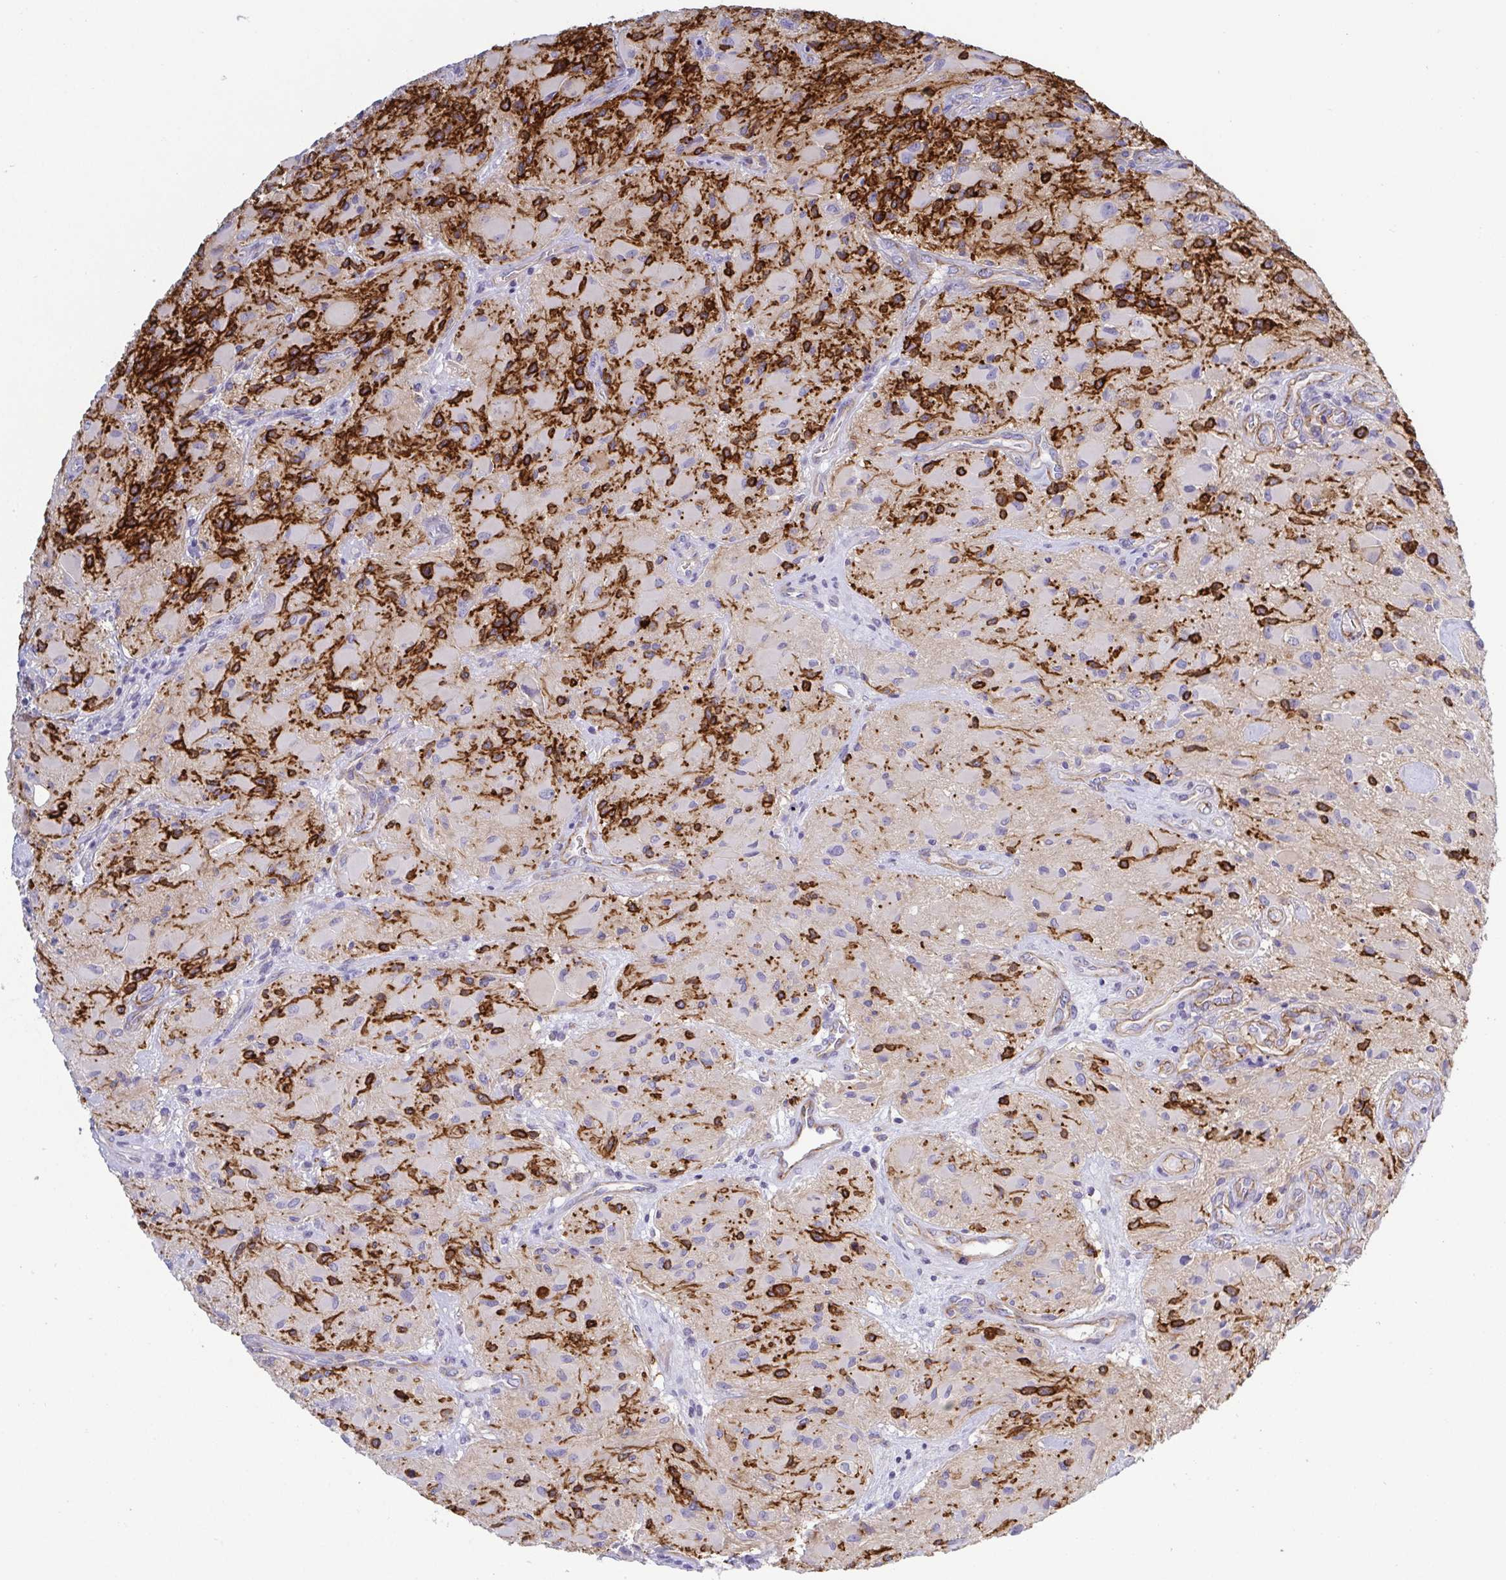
{"staining": {"intensity": "strong", "quantity": "<25%", "location": "cytoplasmic/membranous"}, "tissue": "glioma", "cell_type": "Tumor cells", "image_type": "cancer", "snomed": [{"axis": "morphology", "description": "Glioma, malignant, High grade"}, {"axis": "topography", "description": "Brain"}], "caption": "Glioma stained for a protein (brown) exhibits strong cytoplasmic/membranous positive positivity in about <25% of tumor cells.", "gene": "LIMA1", "patient": {"sex": "female", "age": 65}}